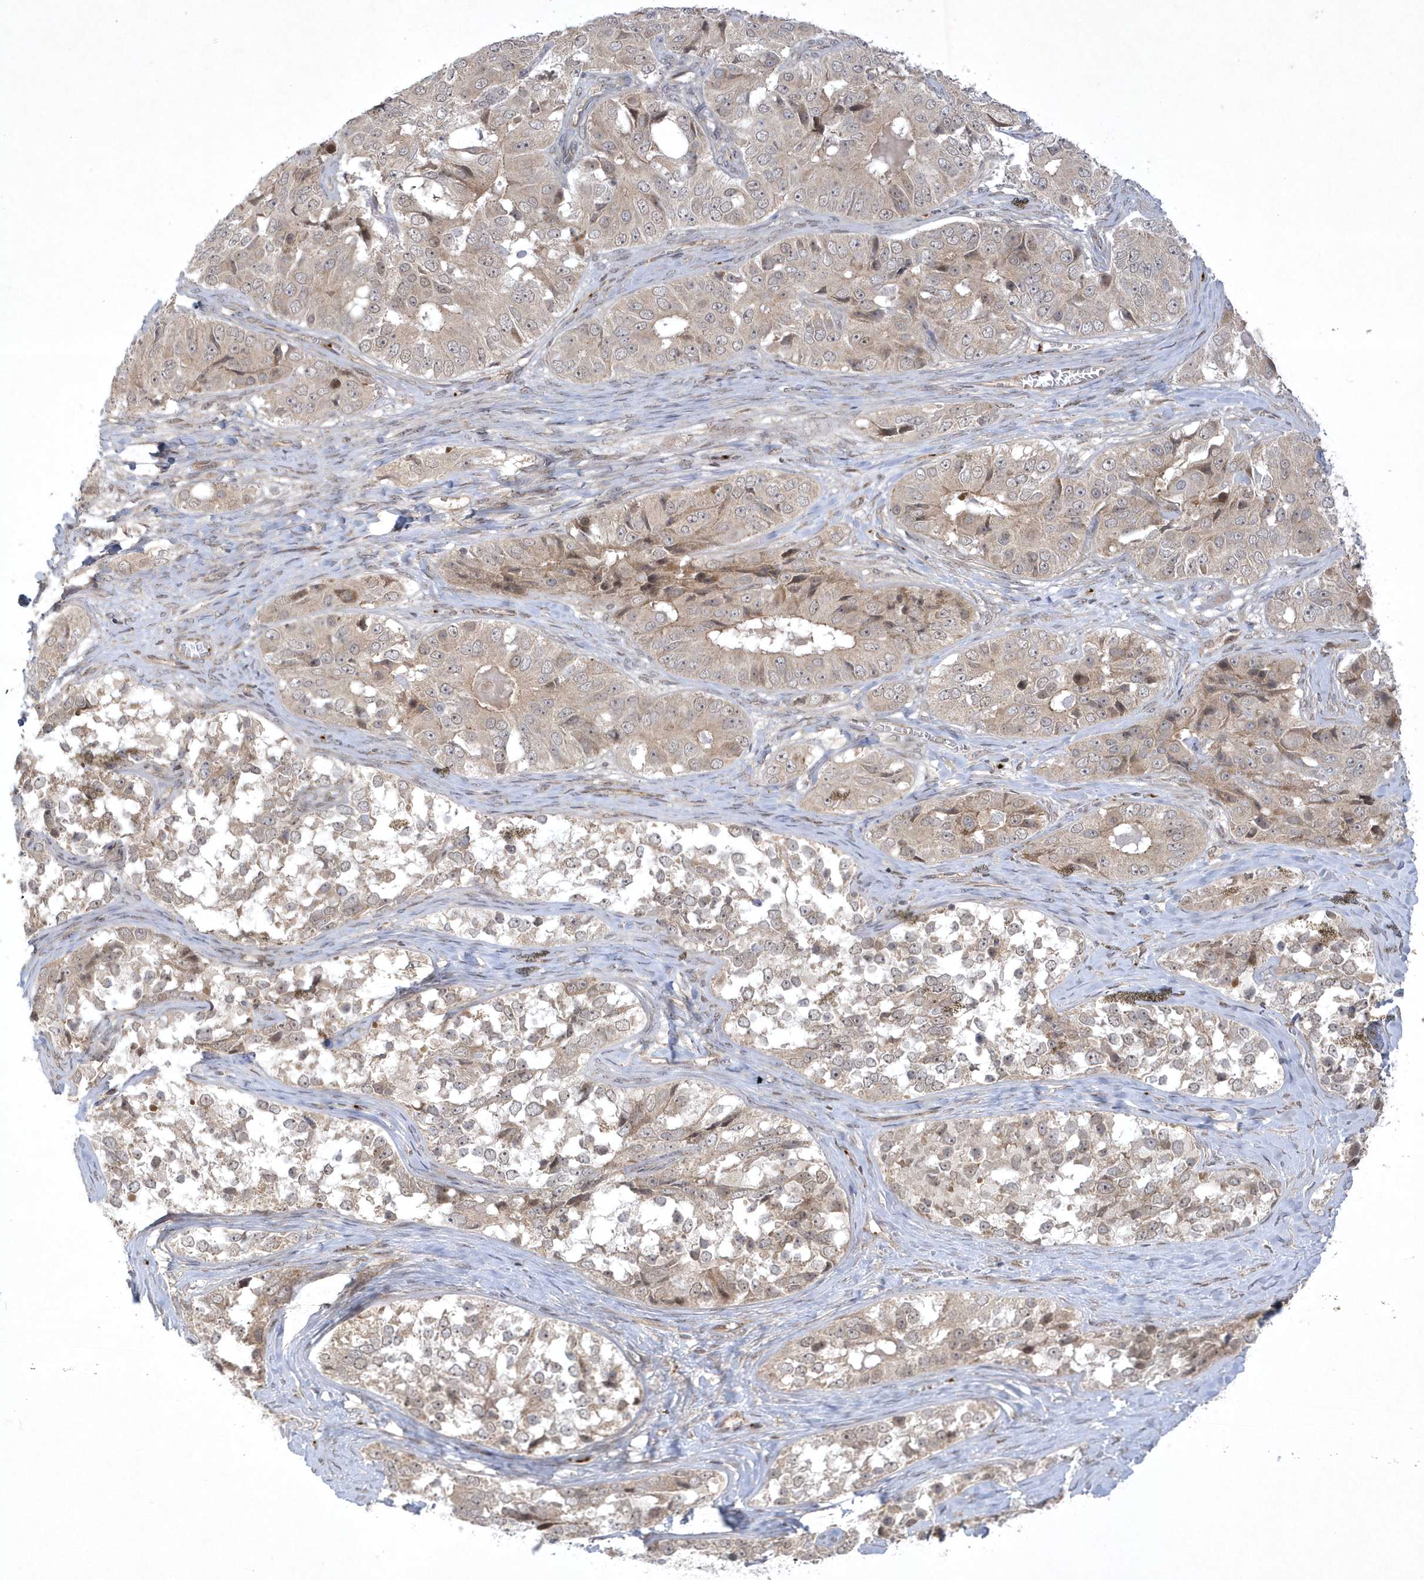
{"staining": {"intensity": "weak", "quantity": "25%-75%", "location": "cytoplasmic/membranous,nuclear"}, "tissue": "ovarian cancer", "cell_type": "Tumor cells", "image_type": "cancer", "snomed": [{"axis": "morphology", "description": "Carcinoma, endometroid"}, {"axis": "topography", "description": "Ovary"}], "caption": "The histopathology image exhibits a brown stain indicating the presence of a protein in the cytoplasmic/membranous and nuclear of tumor cells in ovarian endometroid carcinoma.", "gene": "NAF1", "patient": {"sex": "female", "age": 51}}